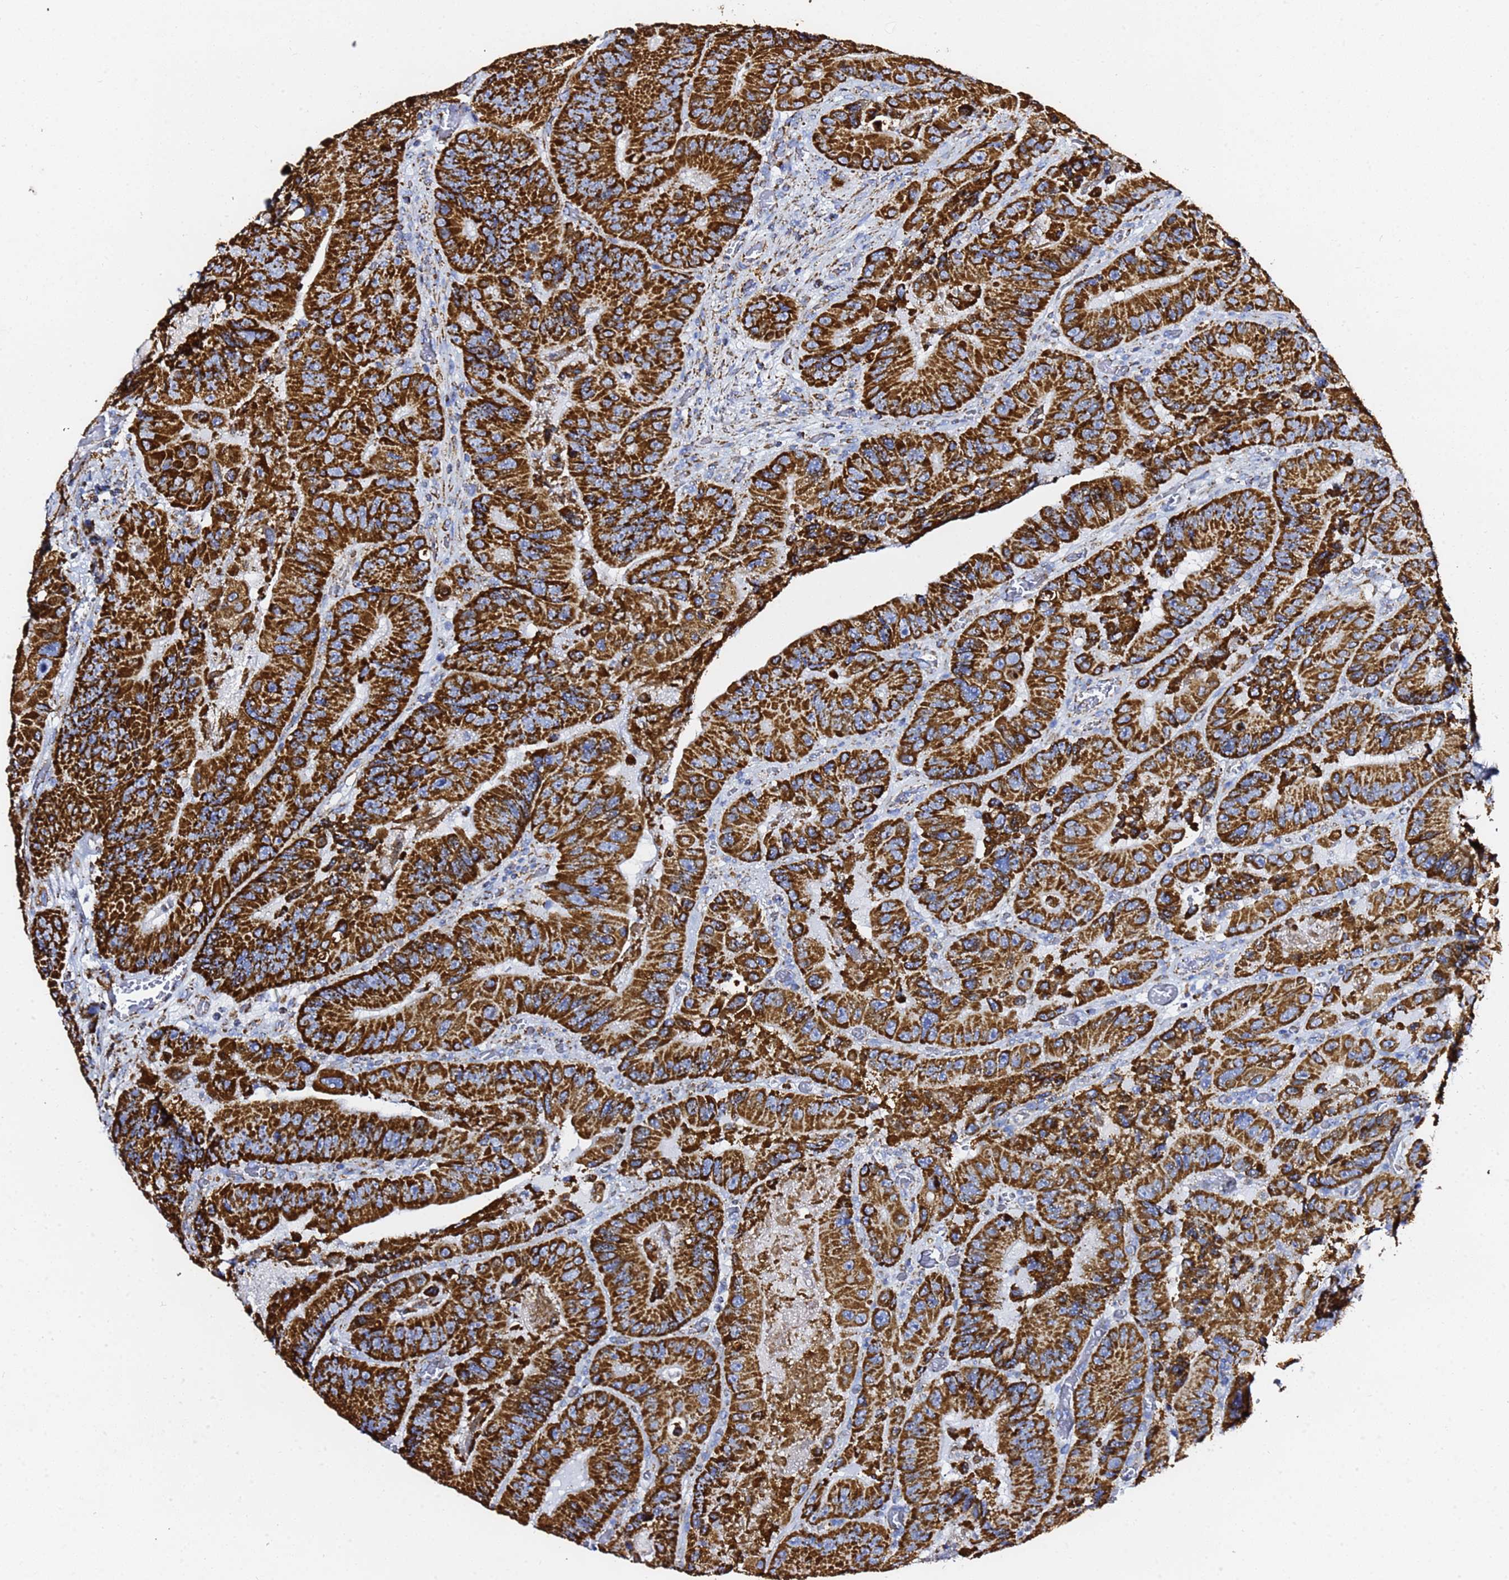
{"staining": {"intensity": "strong", "quantity": ">75%", "location": "cytoplasmic/membranous"}, "tissue": "colorectal cancer", "cell_type": "Tumor cells", "image_type": "cancer", "snomed": [{"axis": "morphology", "description": "Adenocarcinoma, NOS"}, {"axis": "topography", "description": "Colon"}], "caption": "Tumor cells exhibit high levels of strong cytoplasmic/membranous positivity in approximately >75% of cells in human colorectal cancer (adenocarcinoma).", "gene": "PHB2", "patient": {"sex": "female", "age": 86}}